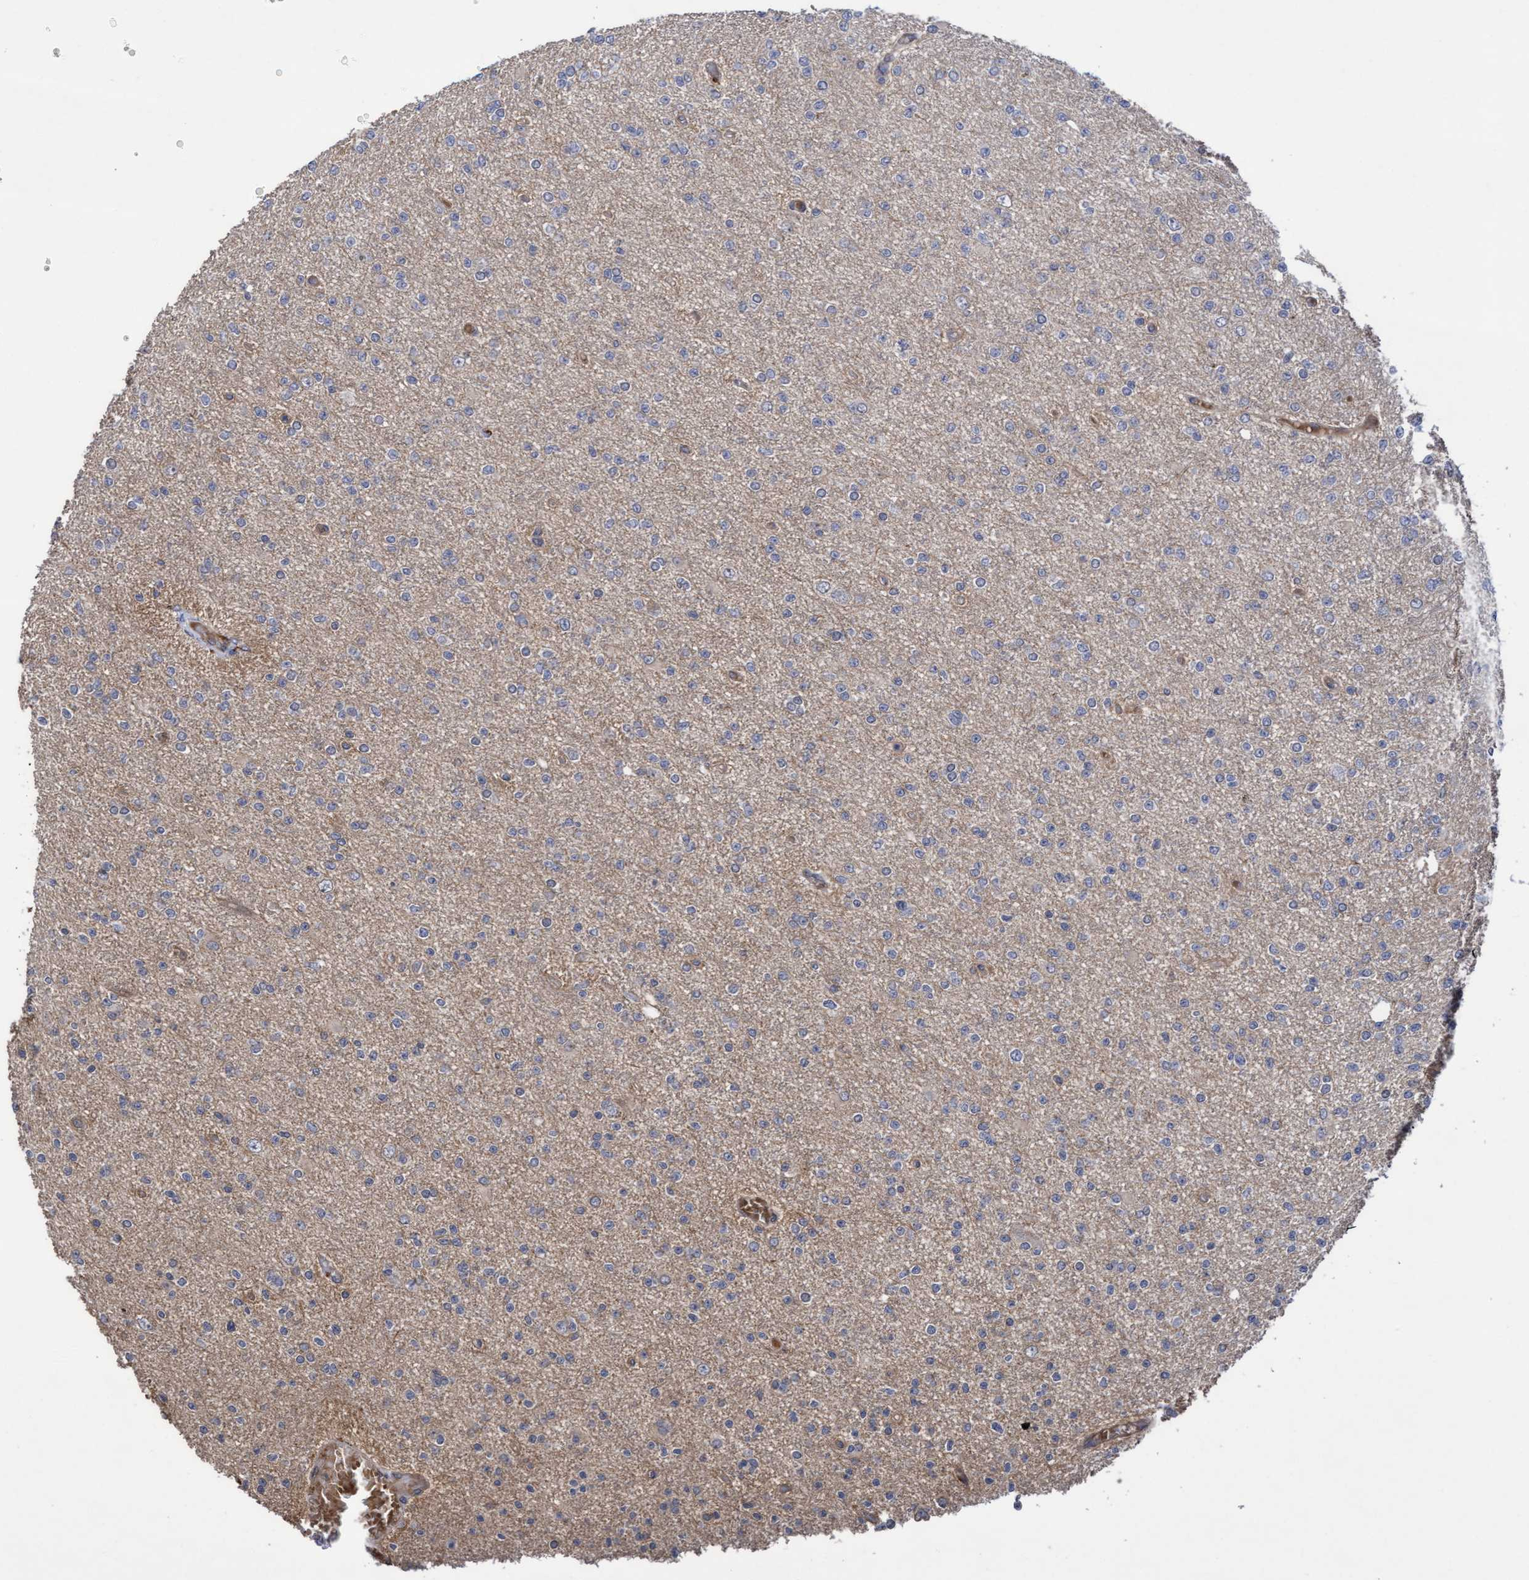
{"staining": {"intensity": "negative", "quantity": "none", "location": "none"}, "tissue": "glioma", "cell_type": "Tumor cells", "image_type": "cancer", "snomed": [{"axis": "morphology", "description": "Glioma, malignant, Low grade"}, {"axis": "topography", "description": "Brain"}], "caption": "A histopathology image of human low-grade glioma (malignant) is negative for staining in tumor cells.", "gene": "COBL", "patient": {"sex": "female", "age": 22}}